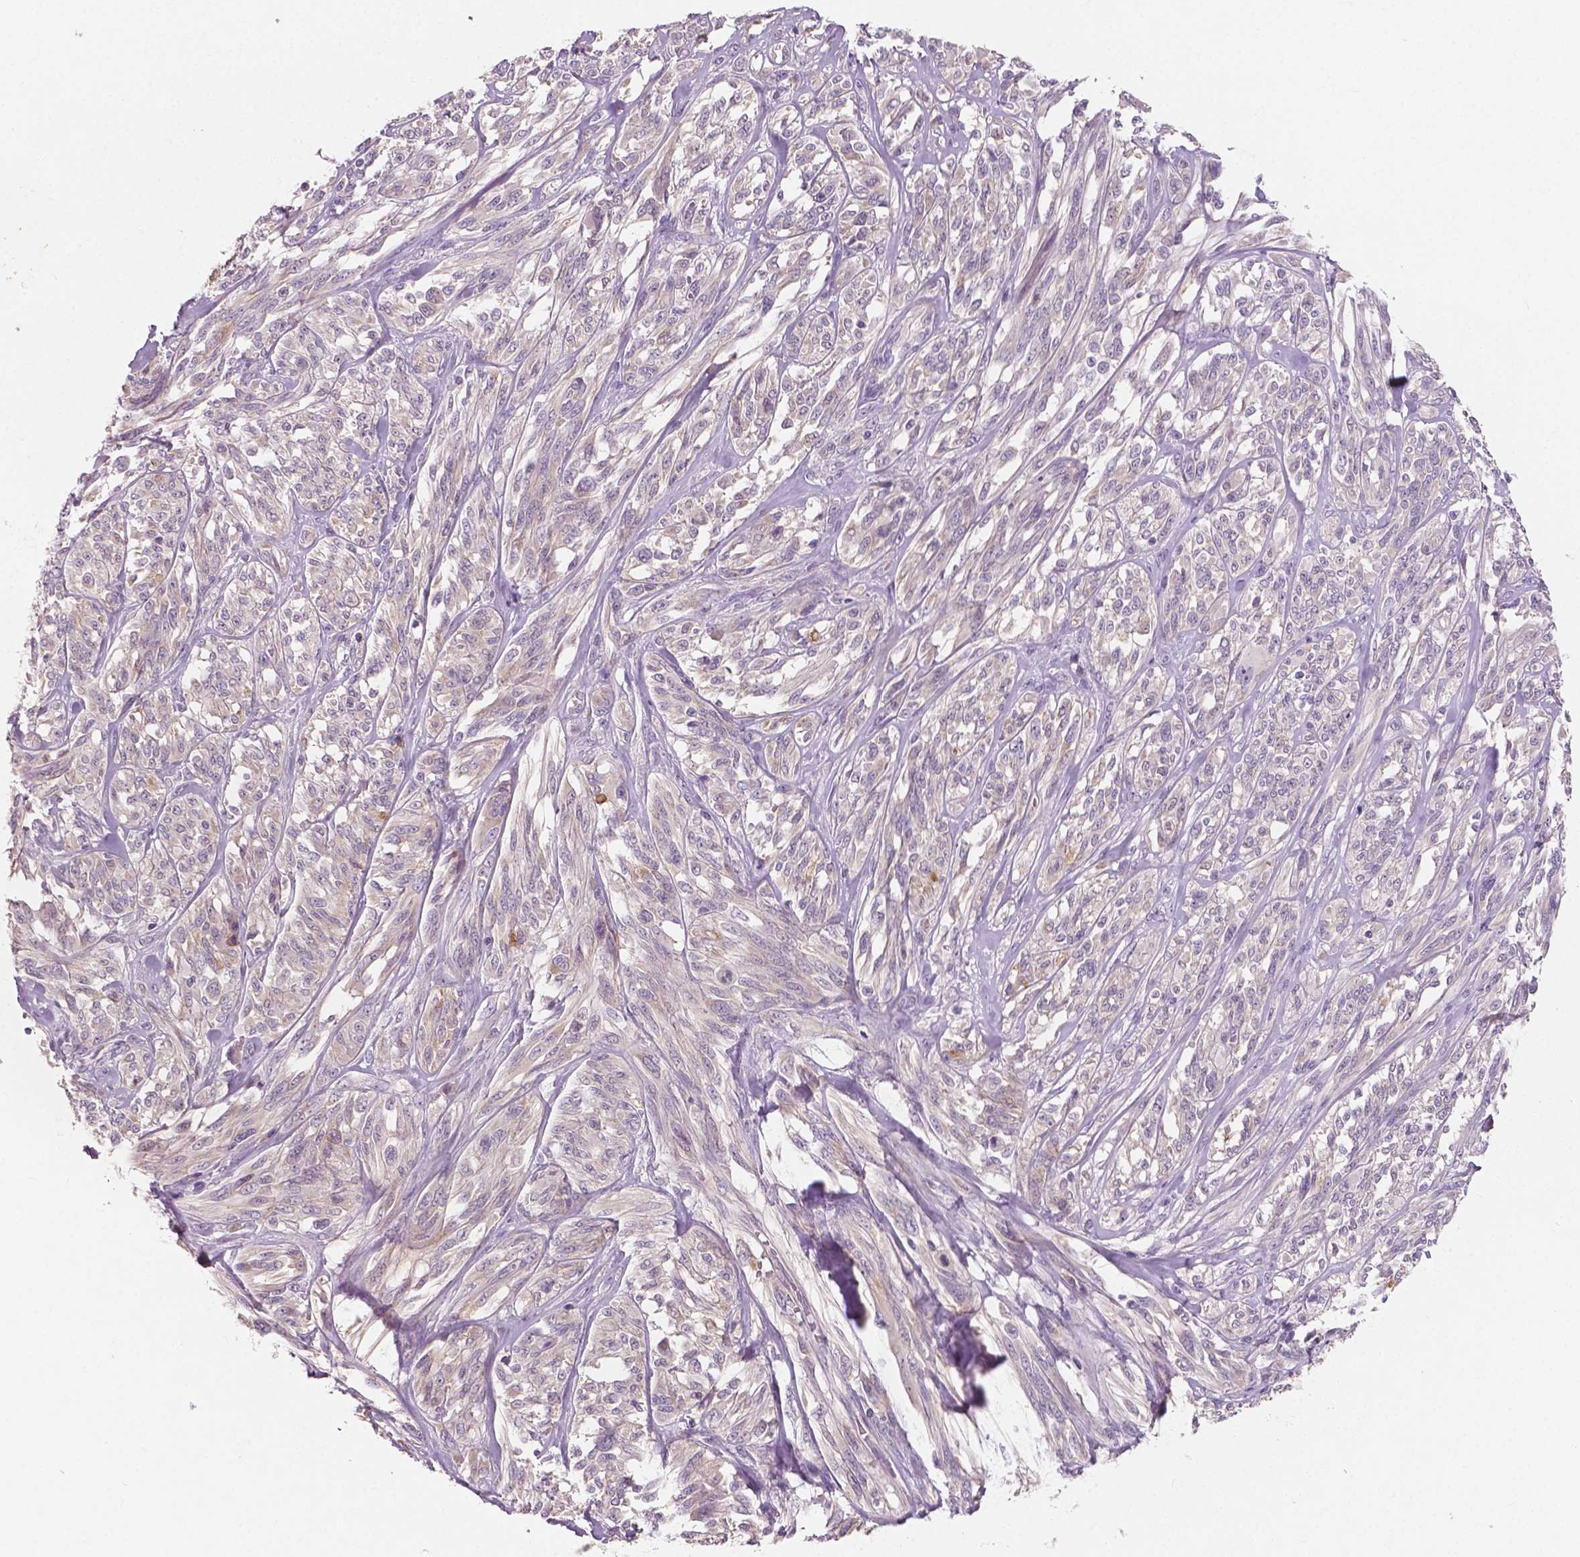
{"staining": {"intensity": "negative", "quantity": "none", "location": "none"}, "tissue": "melanoma", "cell_type": "Tumor cells", "image_type": "cancer", "snomed": [{"axis": "morphology", "description": "Malignant melanoma, NOS"}, {"axis": "topography", "description": "Skin"}], "caption": "Human malignant melanoma stained for a protein using immunohistochemistry exhibits no positivity in tumor cells.", "gene": "LSM14B", "patient": {"sex": "female", "age": 91}}